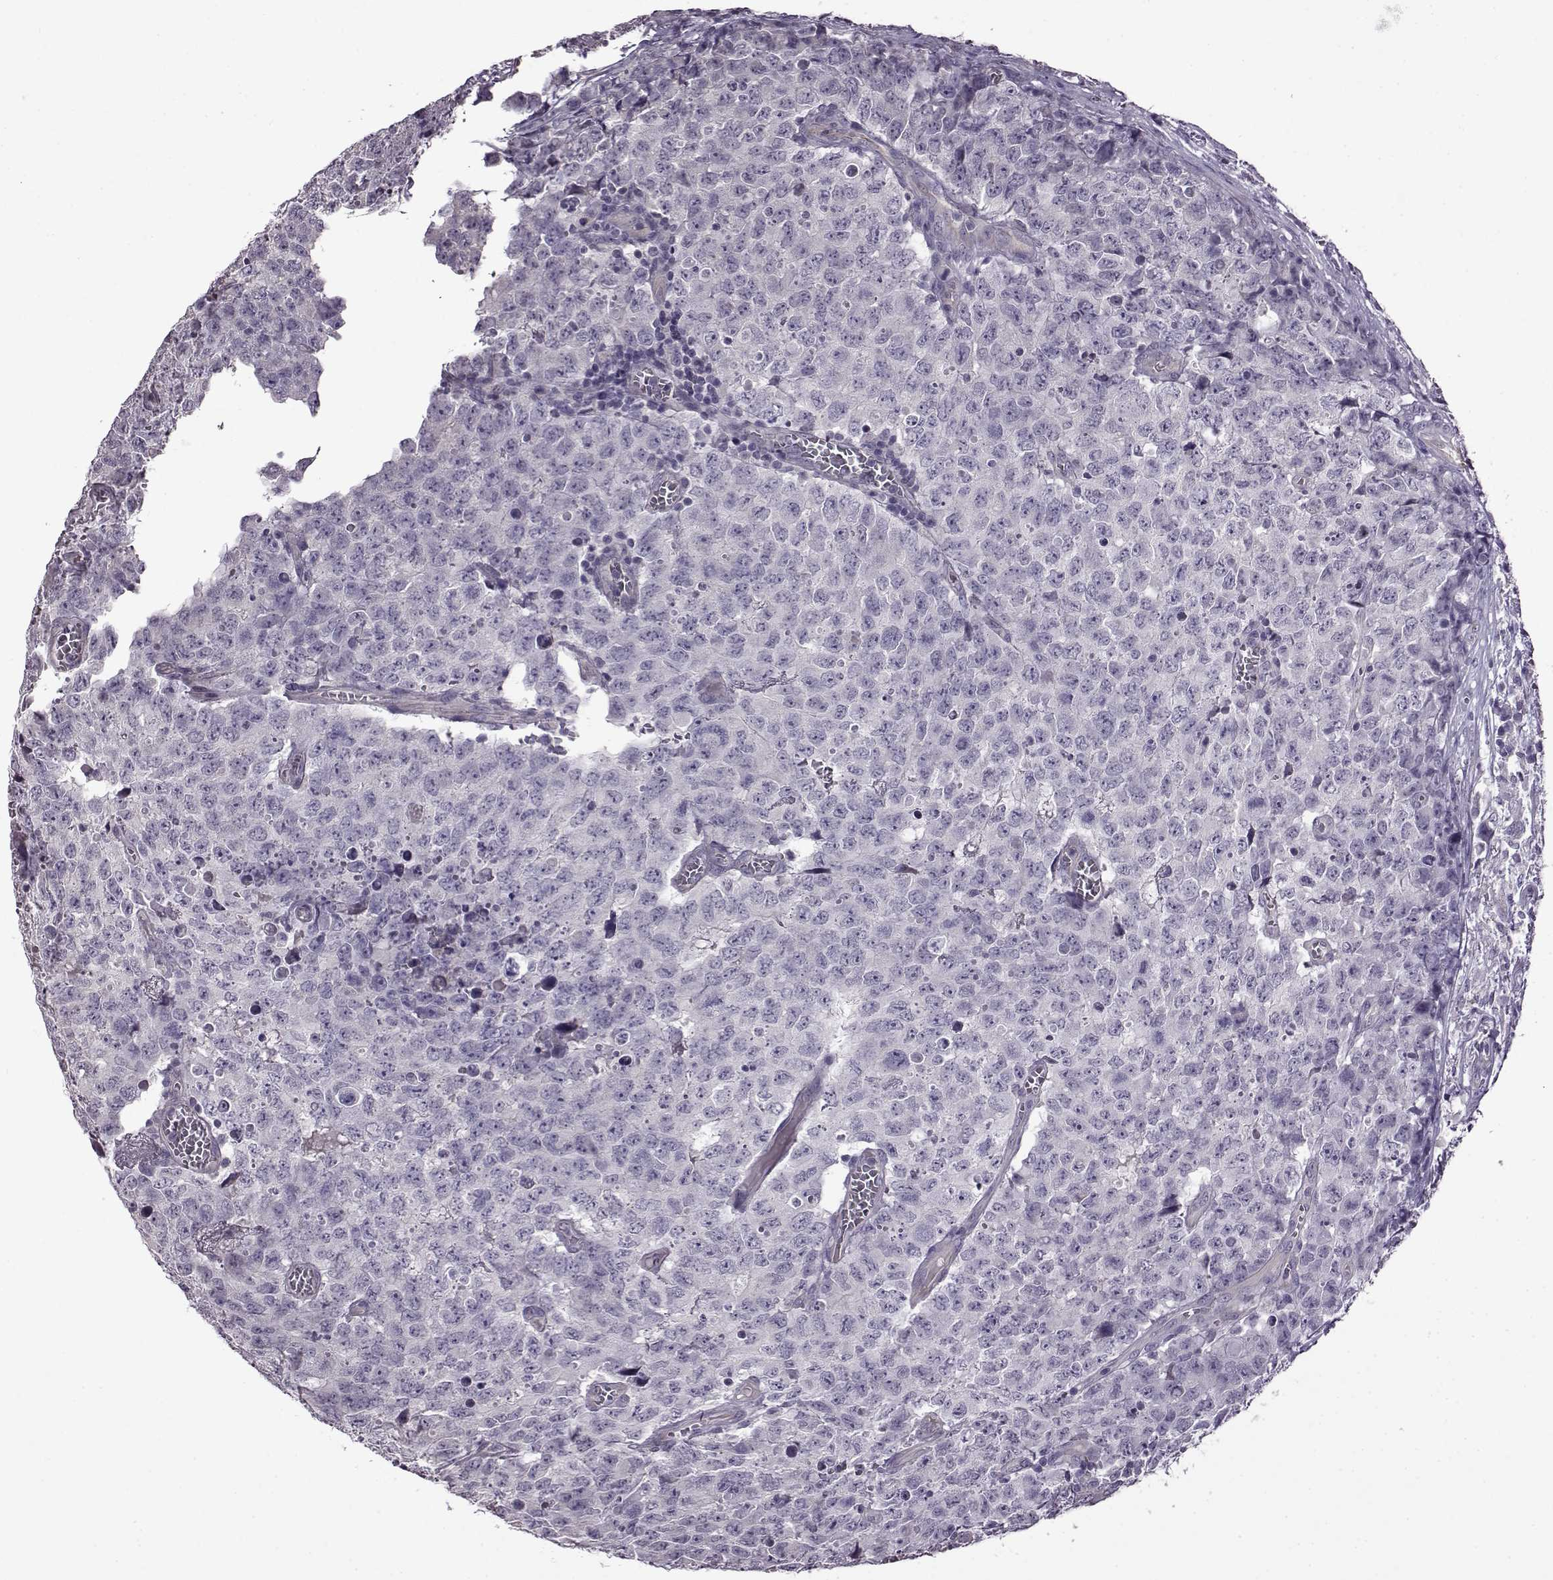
{"staining": {"intensity": "negative", "quantity": "none", "location": "none"}, "tissue": "testis cancer", "cell_type": "Tumor cells", "image_type": "cancer", "snomed": [{"axis": "morphology", "description": "Carcinoma, Embryonal, NOS"}, {"axis": "topography", "description": "Testis"}], "caption": "High magnification brightfield microscopy of testis embryonal carcinoma stained with DAB (3,3'-diaminobenzidine) (brown) and counterstained with hematoxylin (blue): tumor cells show no significant positivity.", "gene": "EDDM3B", "patient": {"sex": "male", "age": 23}}